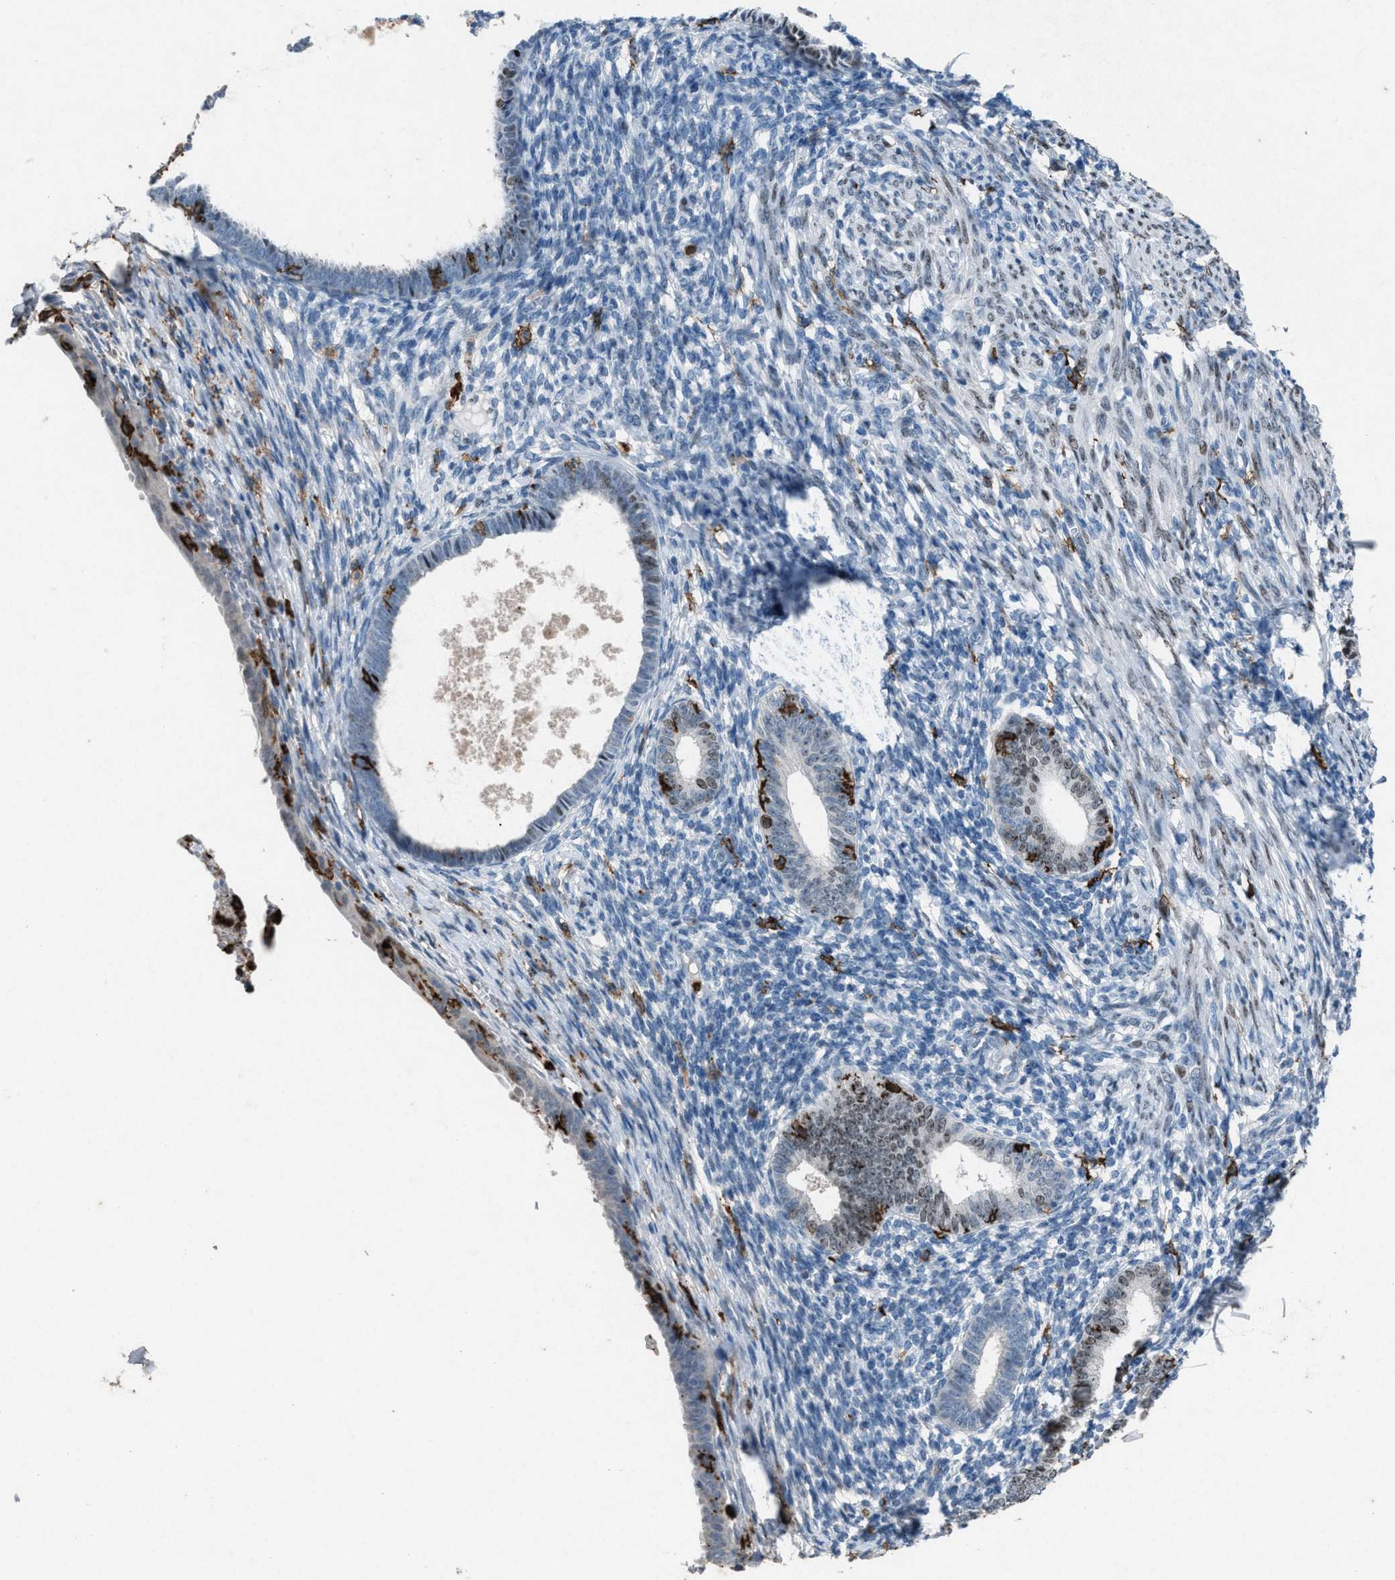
{"staining": {"intensity": "weak", "quantity": "<25%", "location": "cytoplasmic/membranous"}, "tissue": "endometrium", "cell_type": "Cells in endometrial stroma", "image_type": "normal", "snomed": [{"axis": "morphology", "description": "Normal tissue, NOS"}, {"axis": "morphology", "description": "Adenocarcinoma, NOS"}, {"axis": "topography", "description": "Endometrium"}], "caption": "High magnification brightfield microscopy of benign endometrium stained with DAB (3,3'-diaminobenzidine) (brown) and counterstained with hematoxylin (blue): cells in endometrial stroma show no significant expression. Brightfield microscopy of immunohistochemistry (IHC) stained with DAB (3,3'-diaminobenzidine) (brown) and hematoxylin (blue), captured at high magnification.", "gene": "FCER1G", "patient": {"sex": "female", "age": 57}}